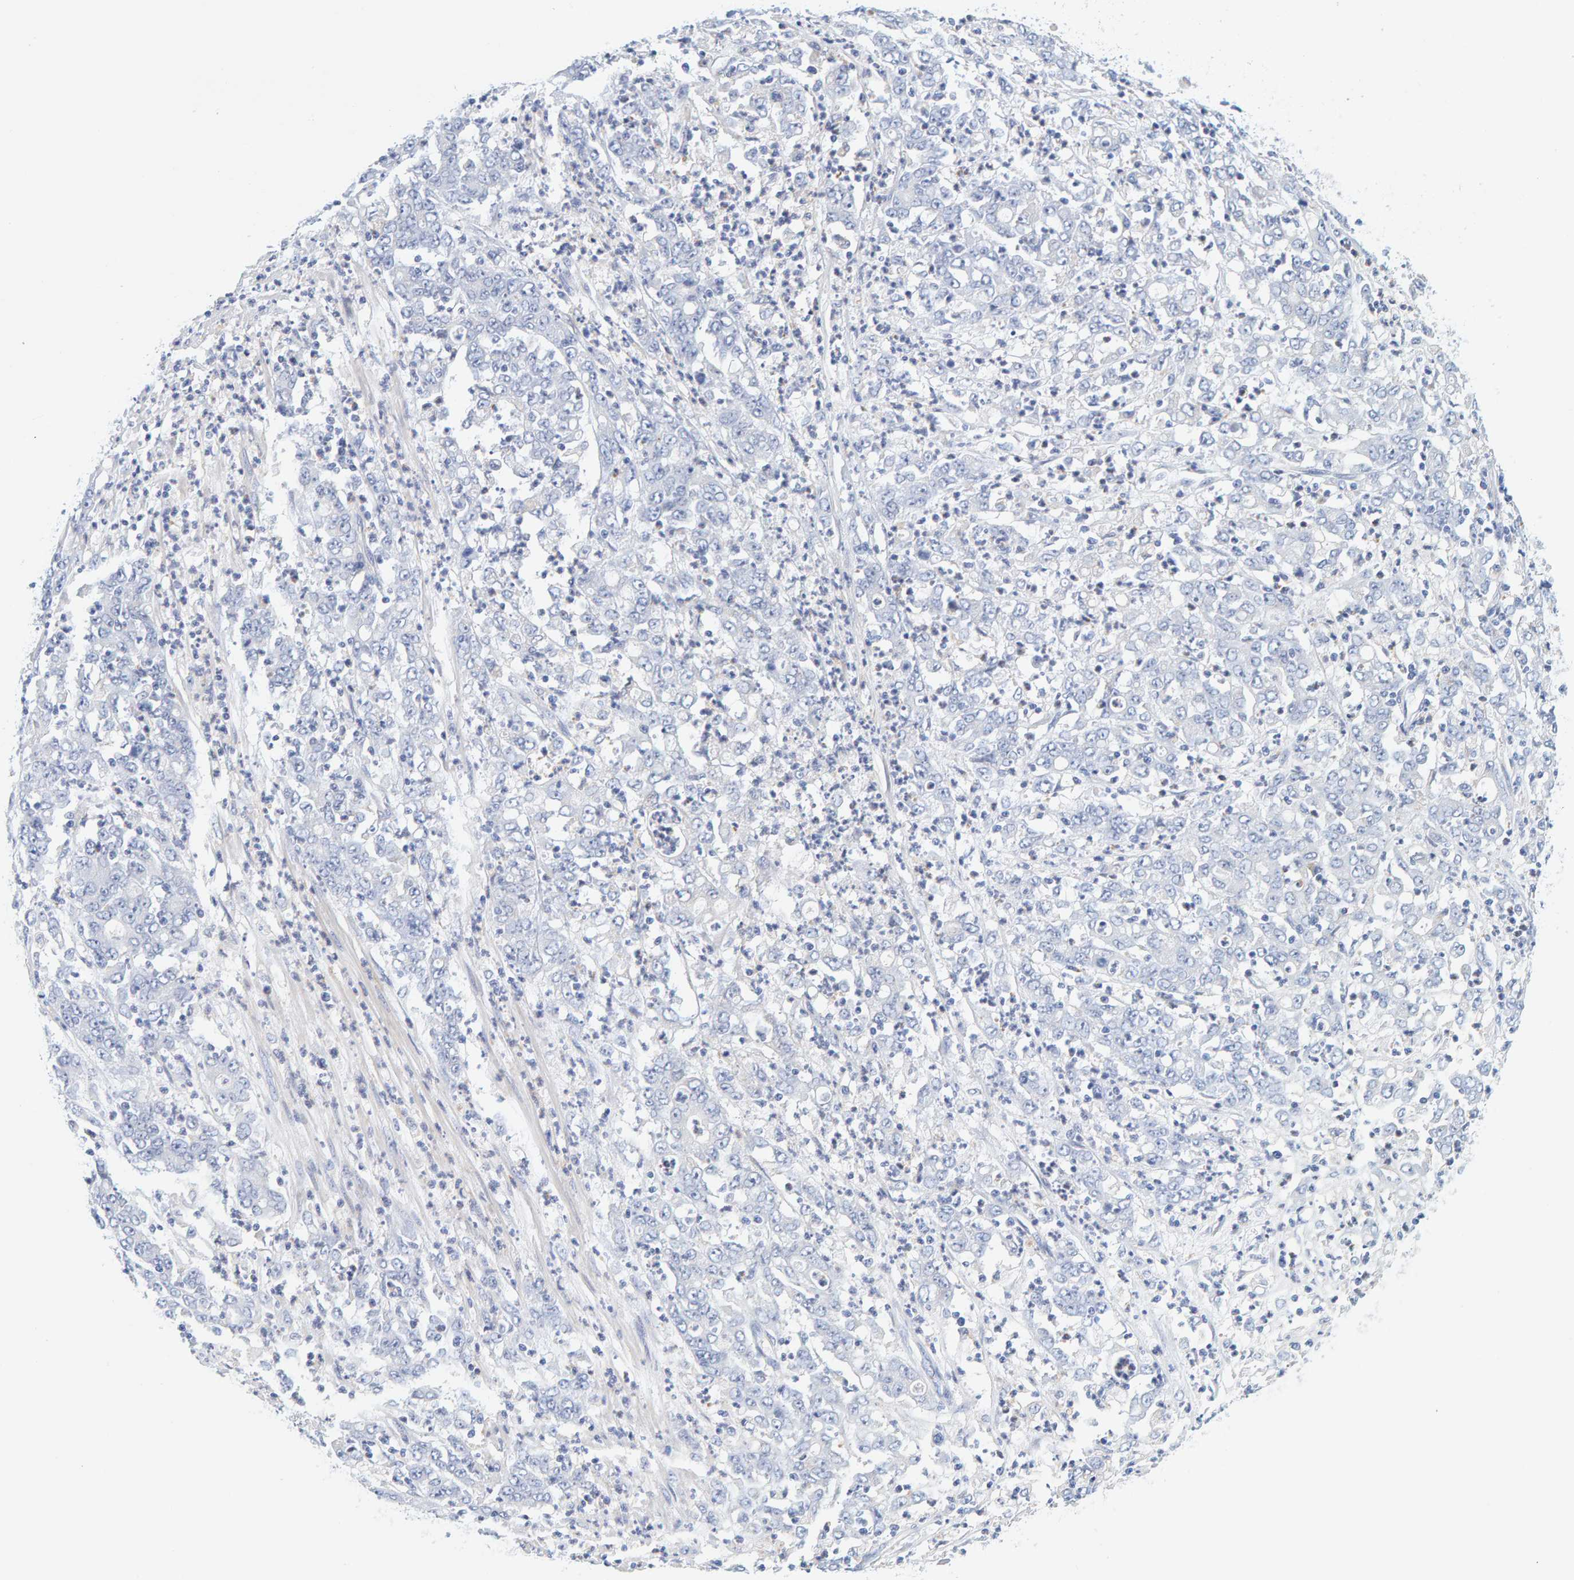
{"staining": {"intensity": "negative", "quantity": "none", "location": "none"}, "tissue": "stomach cancer", "cell_type": "Tumor cells", "image_type": "cancer", "snomed": [{"axis": "morphology", "description": "Adenocarcinoma, NOS"}, {"axis": "topography", "description": "Stomach, lower"}], "caption": "This is an immunohistochemistry image of stomach adenocarcinoma. There is no expression in tumor cells.", "gene": "MOG", "patient": {"sex": "female", "age": 71}}